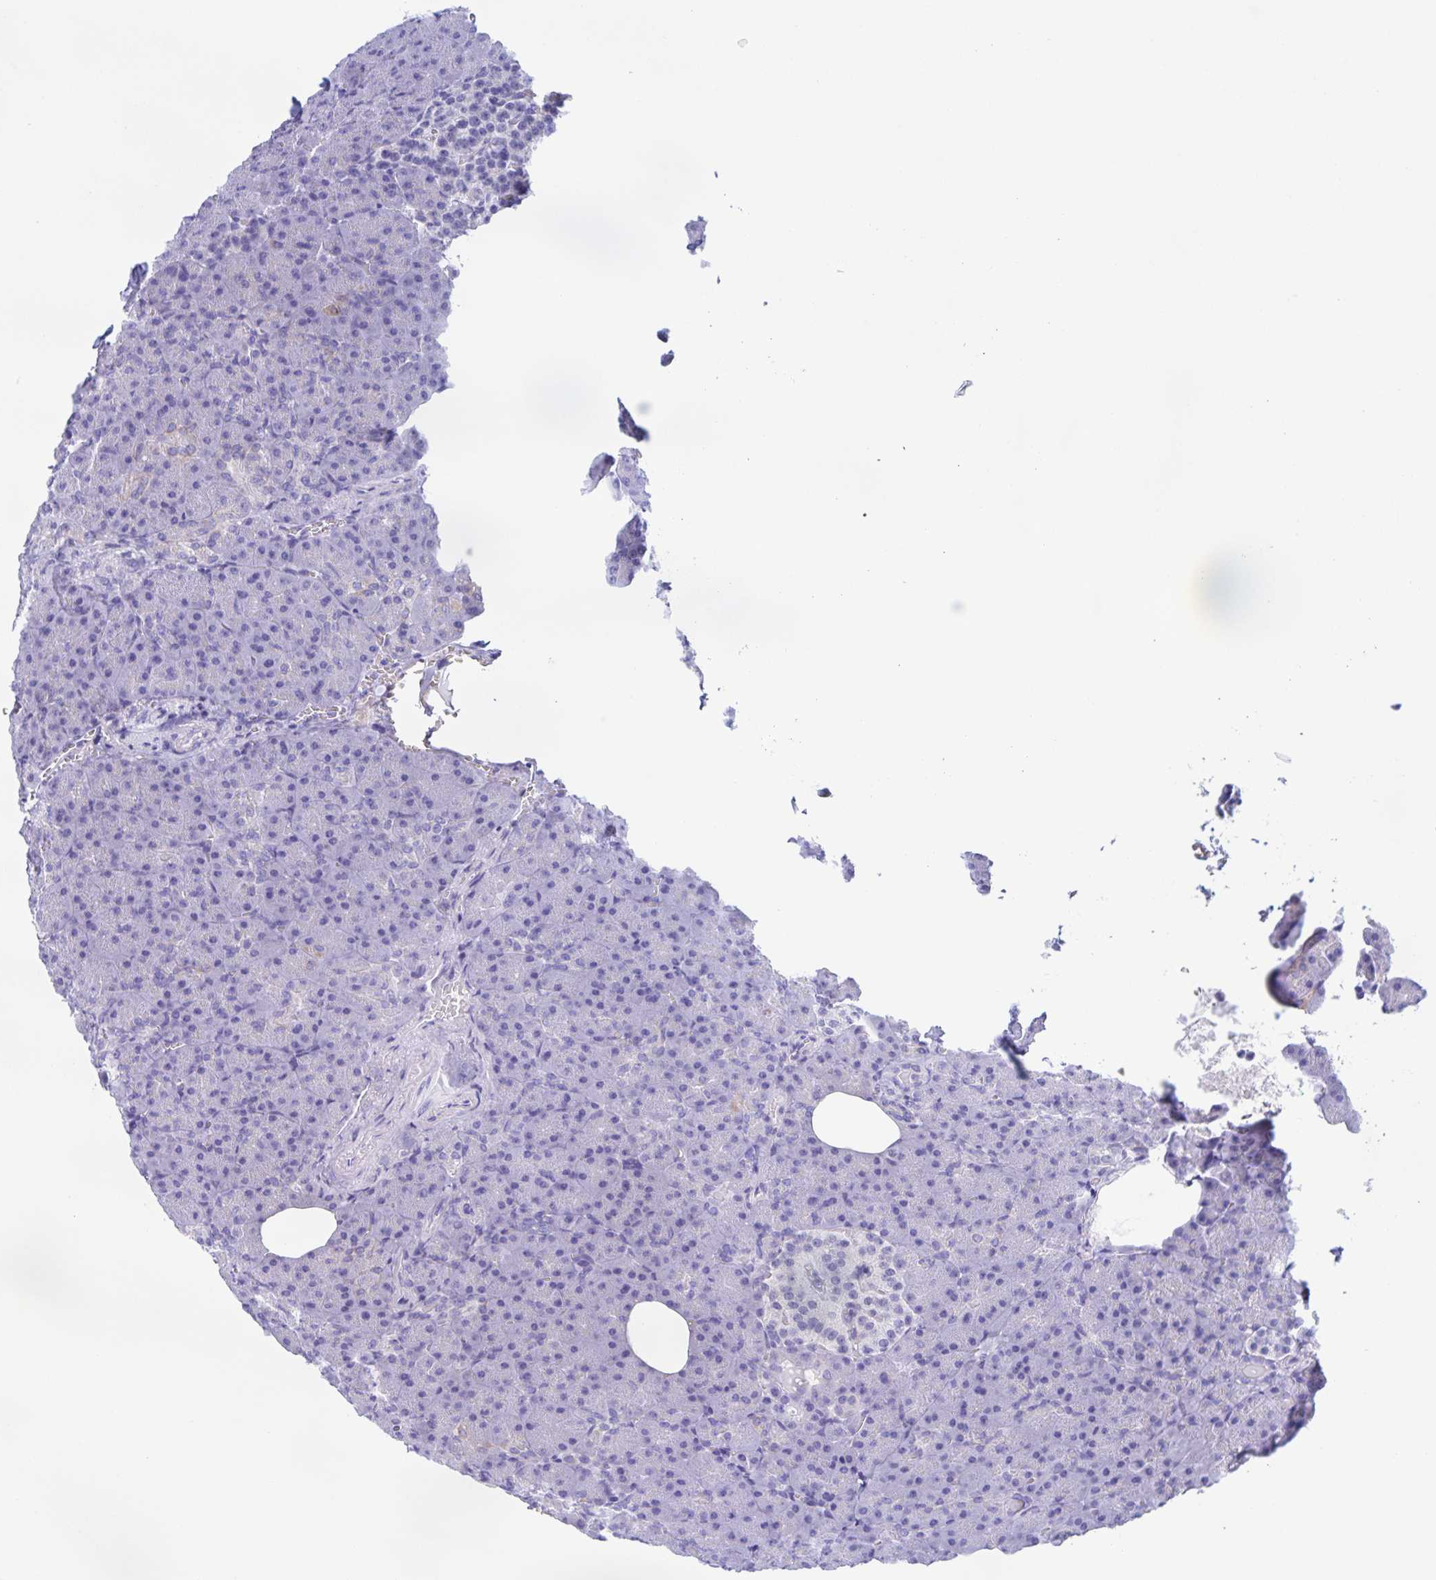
{"staining": {"intensity": "negative", "quantity": "none", "location": "none"}, "tissue": "pancreas", "cell_type": "Exocrine glandular cells", "image_type": "normal", "snomed": [{"axis": "morphology", "description": "Normal tissue, NOS"}, {"axis": "topography", "description": "Pancreas"}], "caption": "Exocrine glandular cells show no significant positivity in normal pancreas. The staining was performed using DAB to visualize the protein expression in brown, while the nuclei were stained in blue with hematoxylin (Magnification: 20x).", "gene": "CATSPER4", "patient": {"sex": "female", "age": 74}}